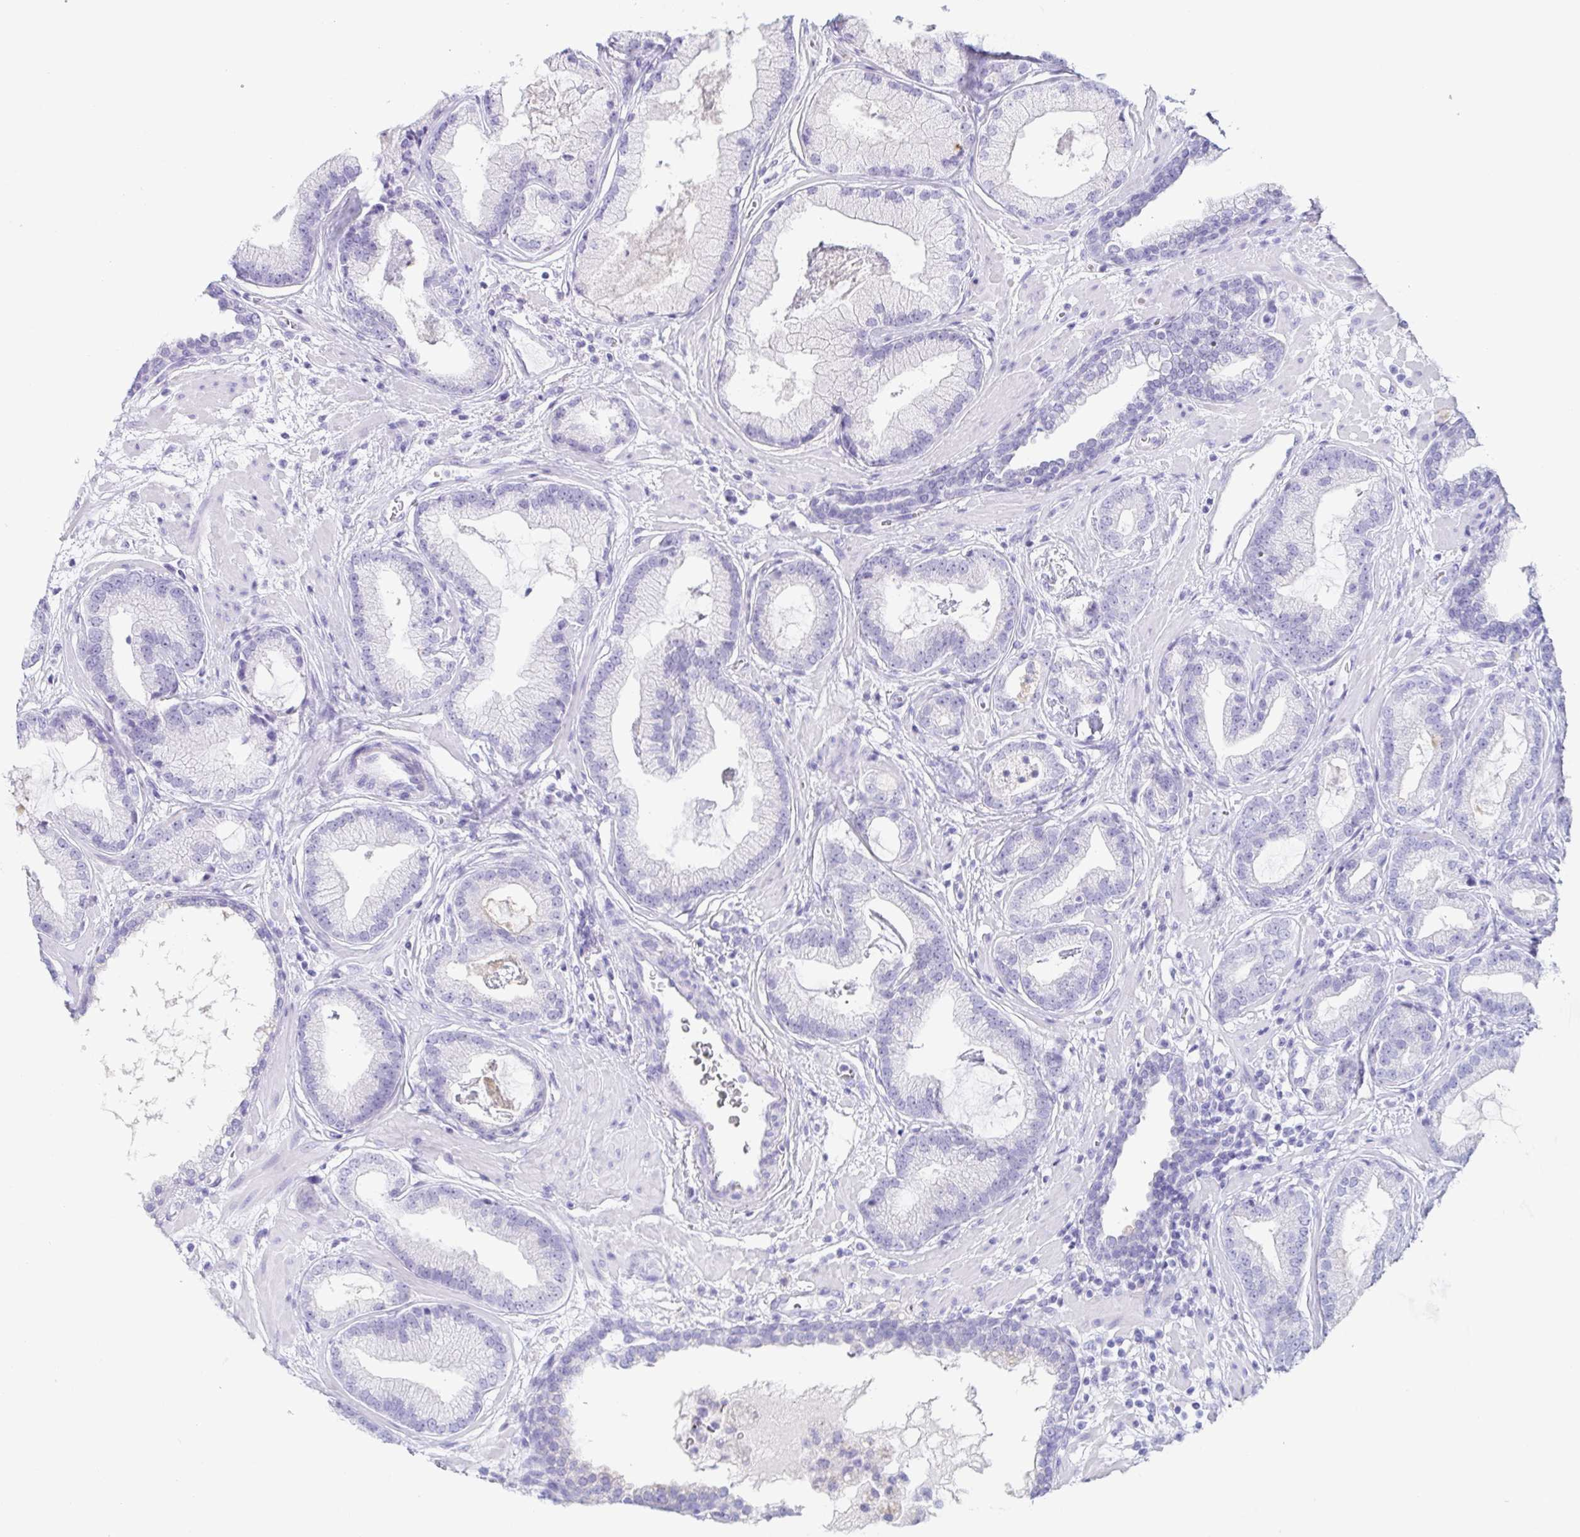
{"staining": {"intensity": "negative", "quantity": "none", "location": "none"}, "tissue": "prostate cancer", "cell_type": "Tumor cells", "image_type": "cancer", "snomed": [{"axis": "morphology", "description": "Adenocarcinoma, Low grade"}, {"axis": "topography", "description": "Prostate"}], "caption": "Immunohistochemical staining of prostate cancer displays no significant expression in tumor cells.", "gene": "ZG16B", "patient": {"sex": "male", "age": 62}}